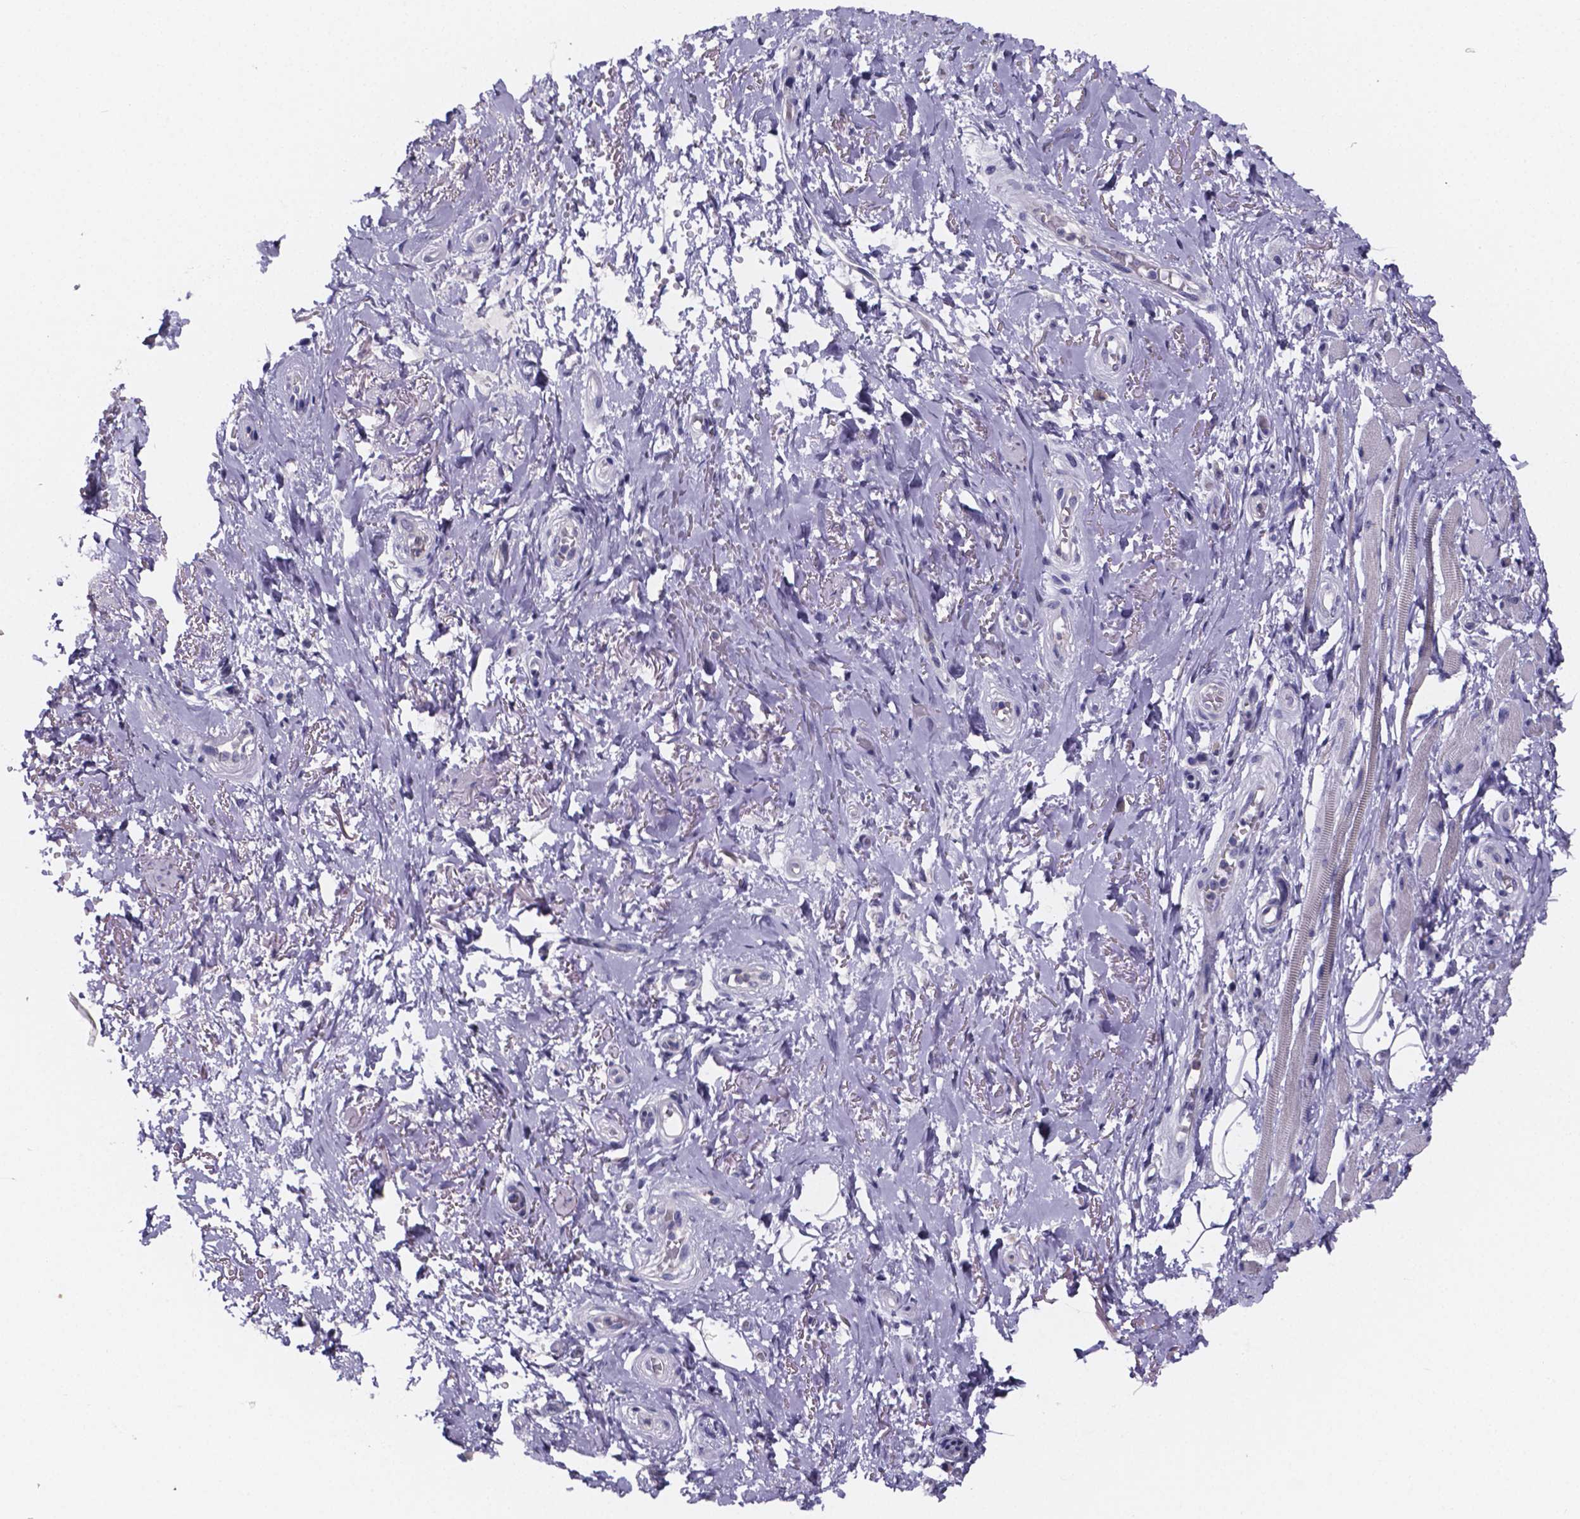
{"staining": {"intensity": "negative", "quantity": "none", "location": "none"}, "tissue": "adipose tissue", "cell_type": "Adipocytes", "image_type": "normal", "snomed": [{"axis": "morphology", "description": "Normal tissue, NOS"}, {"axis": "topography", "description": "Anal"}, {"axis": "topography", "description": "Peripheral nerve tissue"}], "caption": "Adipocytes show no significant protein staining in normal adipose tissue. The staining was performed using DAB to visualize the protein expression in brown, while the nuclei were stained in blue with hematoxylin (Magnification: 20x).", "gene": "IZUMO1", "patient": {"sex": "male", "age": 53}}